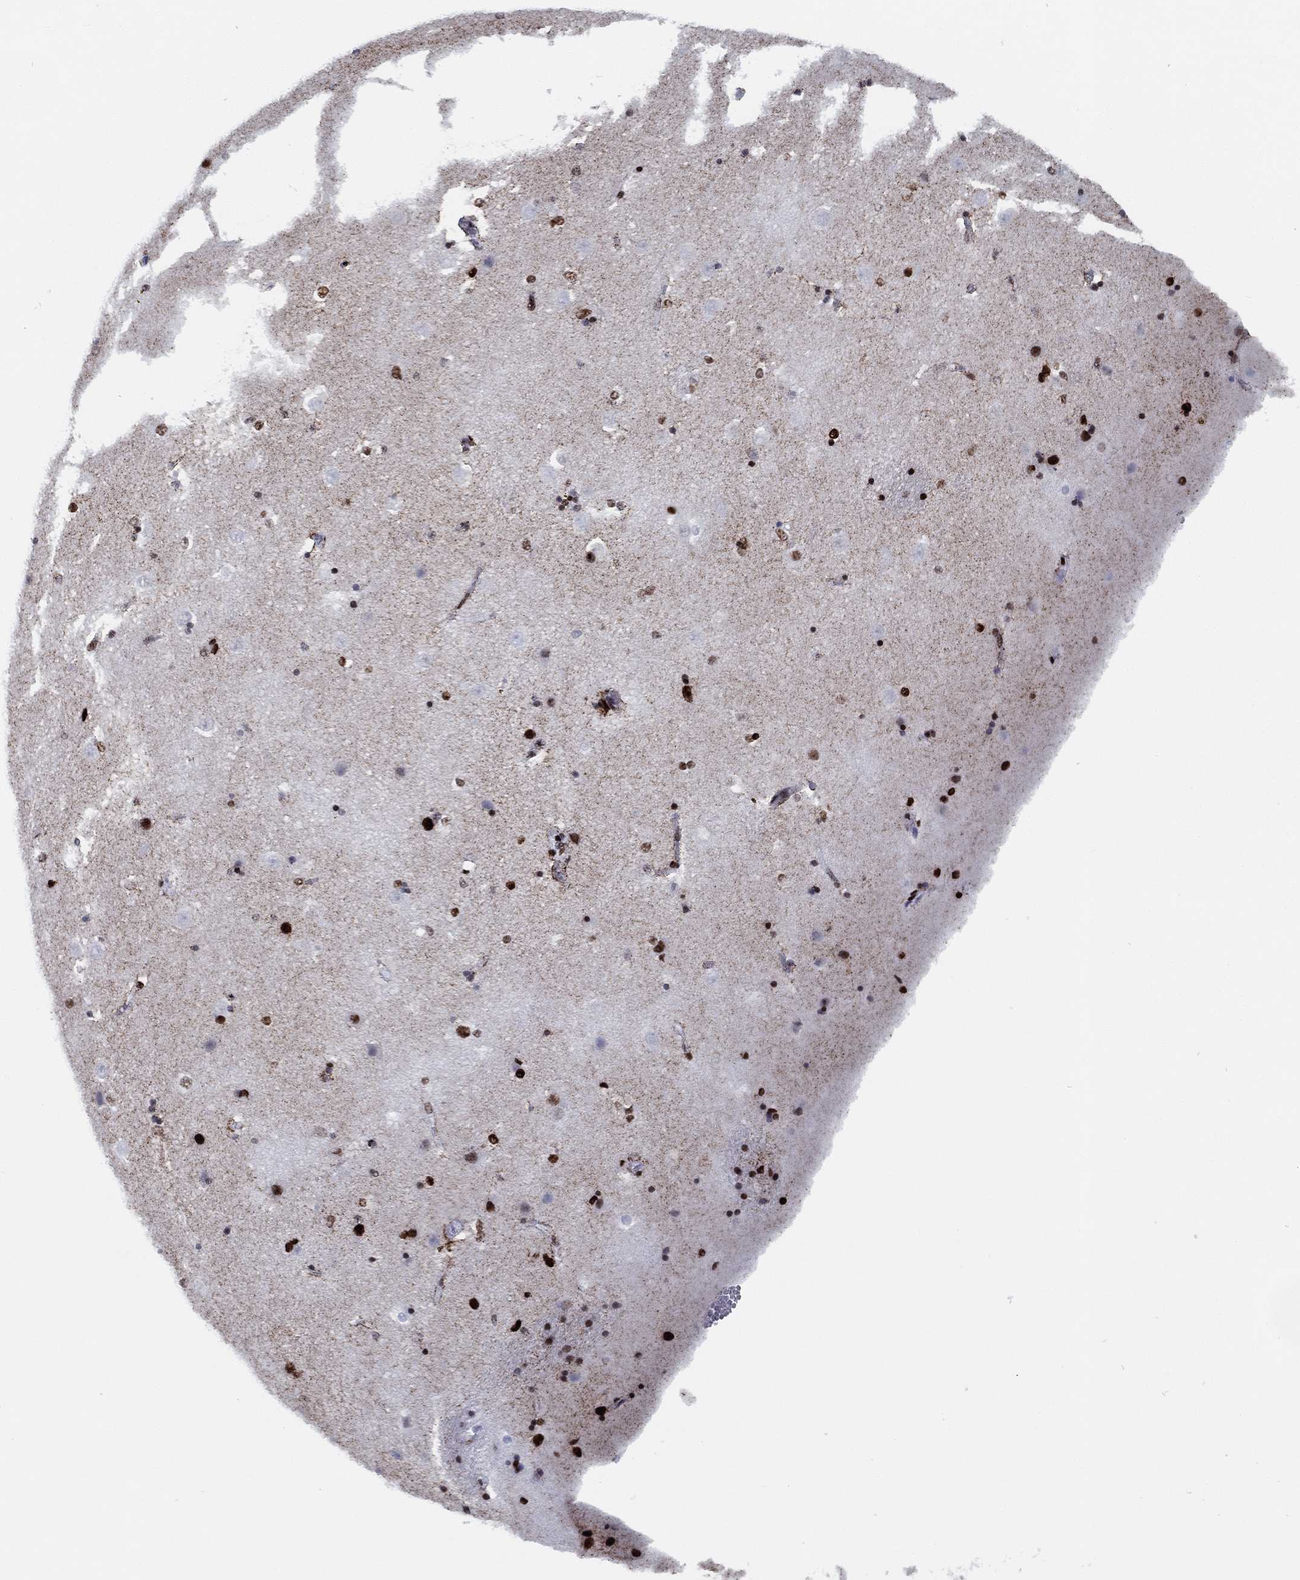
{"staining": {"intensity": "strong", "quantity": "25%-75%", "location": "nuclear"}, "tissue": "caudate", "cell_type": "Glial cells", "image_type": "normal", "snomed": [{"axis": "morphology", "description": "Normal tissue, NOS"}, {"axis": "topography", "description": "Lateral ventricle wall"}], "caption": "Unremarkable caudate demonstrates strong nuclear expression in approximately 25%-75% of glial cells, visualized by immunohistochemistry. The protein is stained brown, and the nuclei are stained in blue (DAB IHC with brightfield microscopy, high magnification).", "gene": "CYB561D2", "patient": {"sex": "male", "age": 51}}